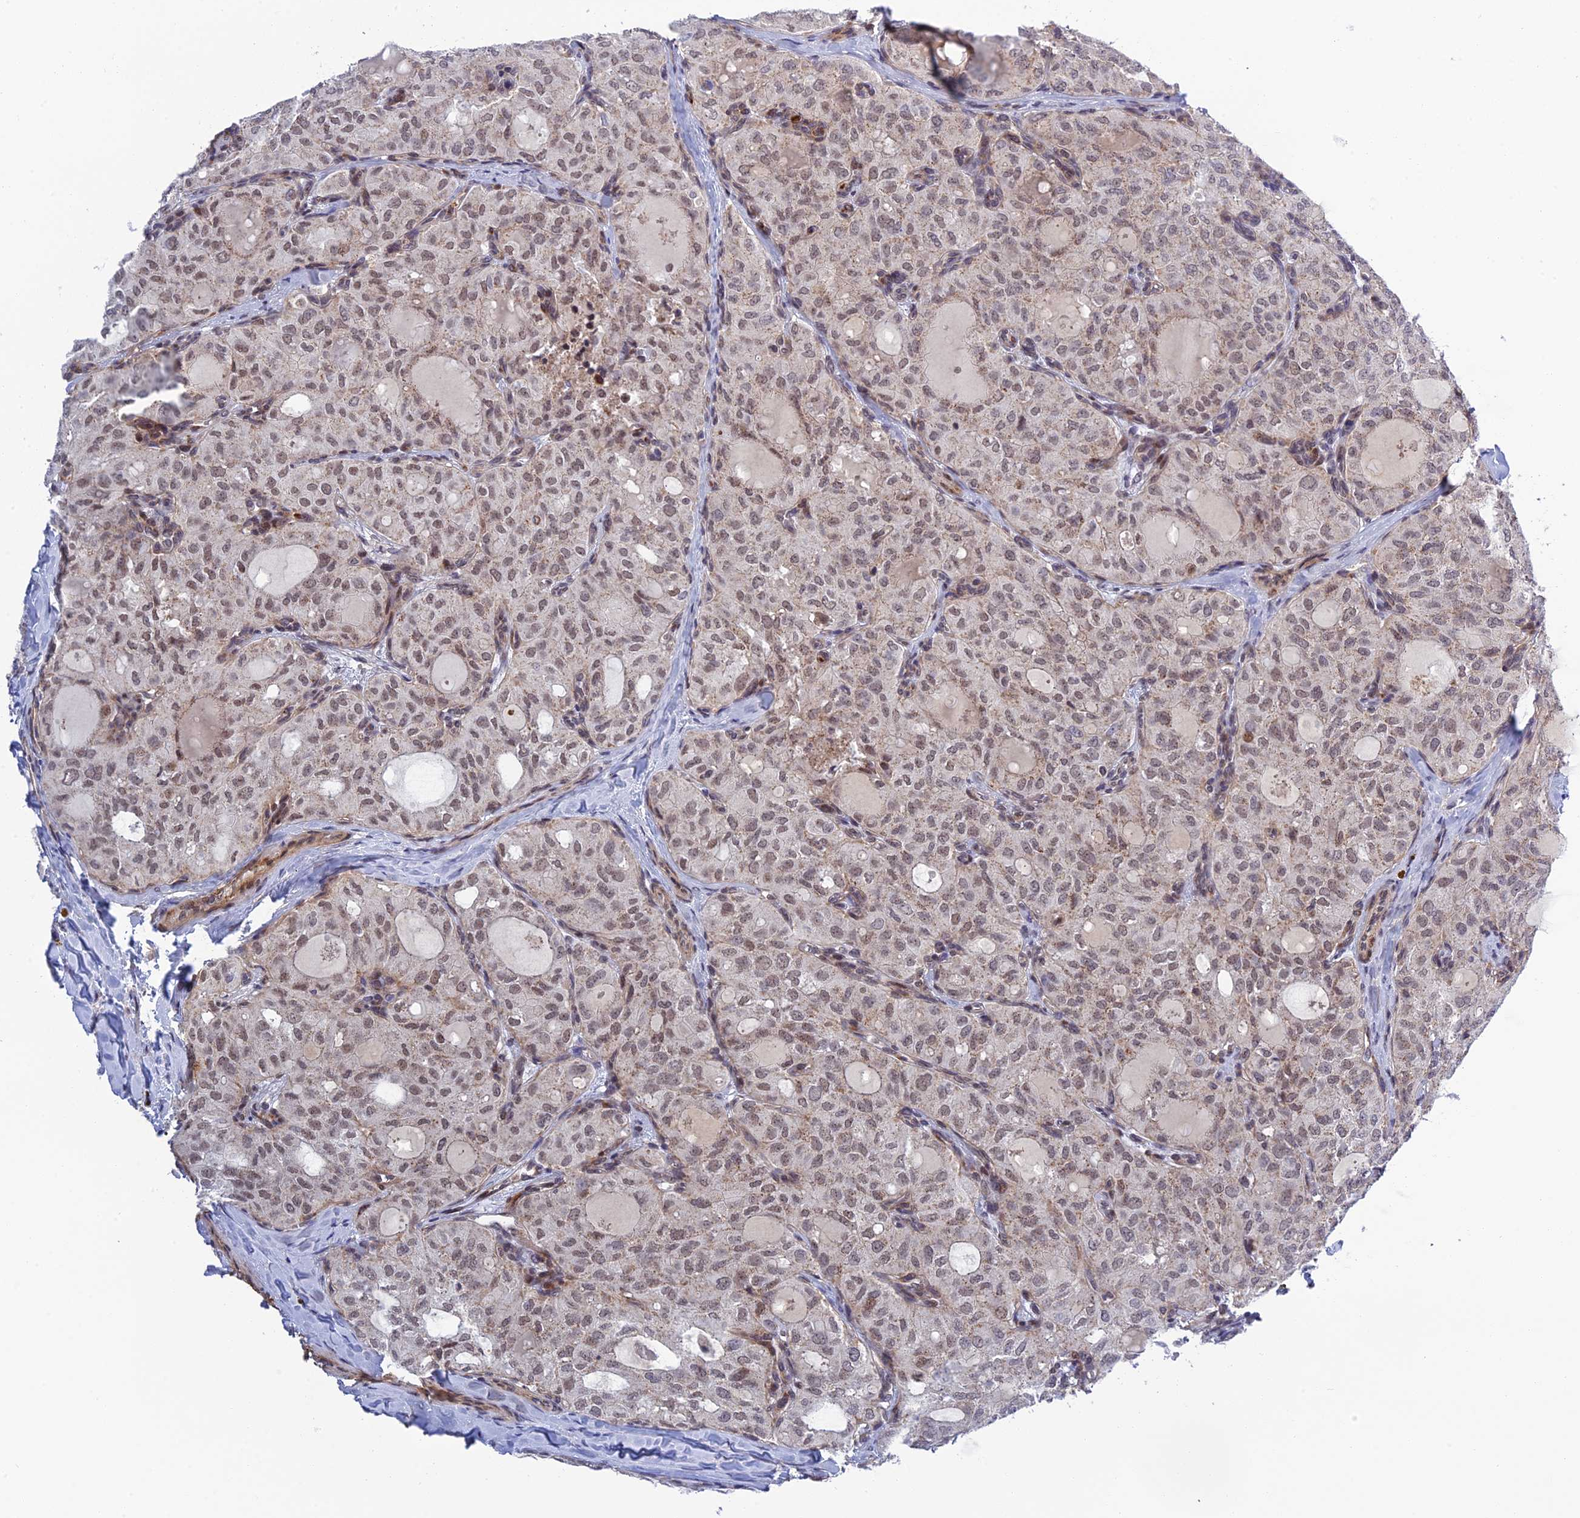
{"staining": {"intensity": "weak", "quantity": ">75%", "location": "nuclear"}, "tissue": "thyroid cancer", "cell_type": "Tumor cells", "image_type": "cancer", "snomed": [{"axis": "morphology", "description": "Follicular adenoma carcinoma, NOS"}, {"axis": "topography", "description": "Thyroid gland"}], "caption": "Thyroid follicular adenoma carcinoma stained with DAB immunohistochemistry (IHC) exhibits low levels of weak nuclear expression in approximately >75% of tumor cells.", "gene": "REXO1", "patient": {"sex": "male", "age": 75}}